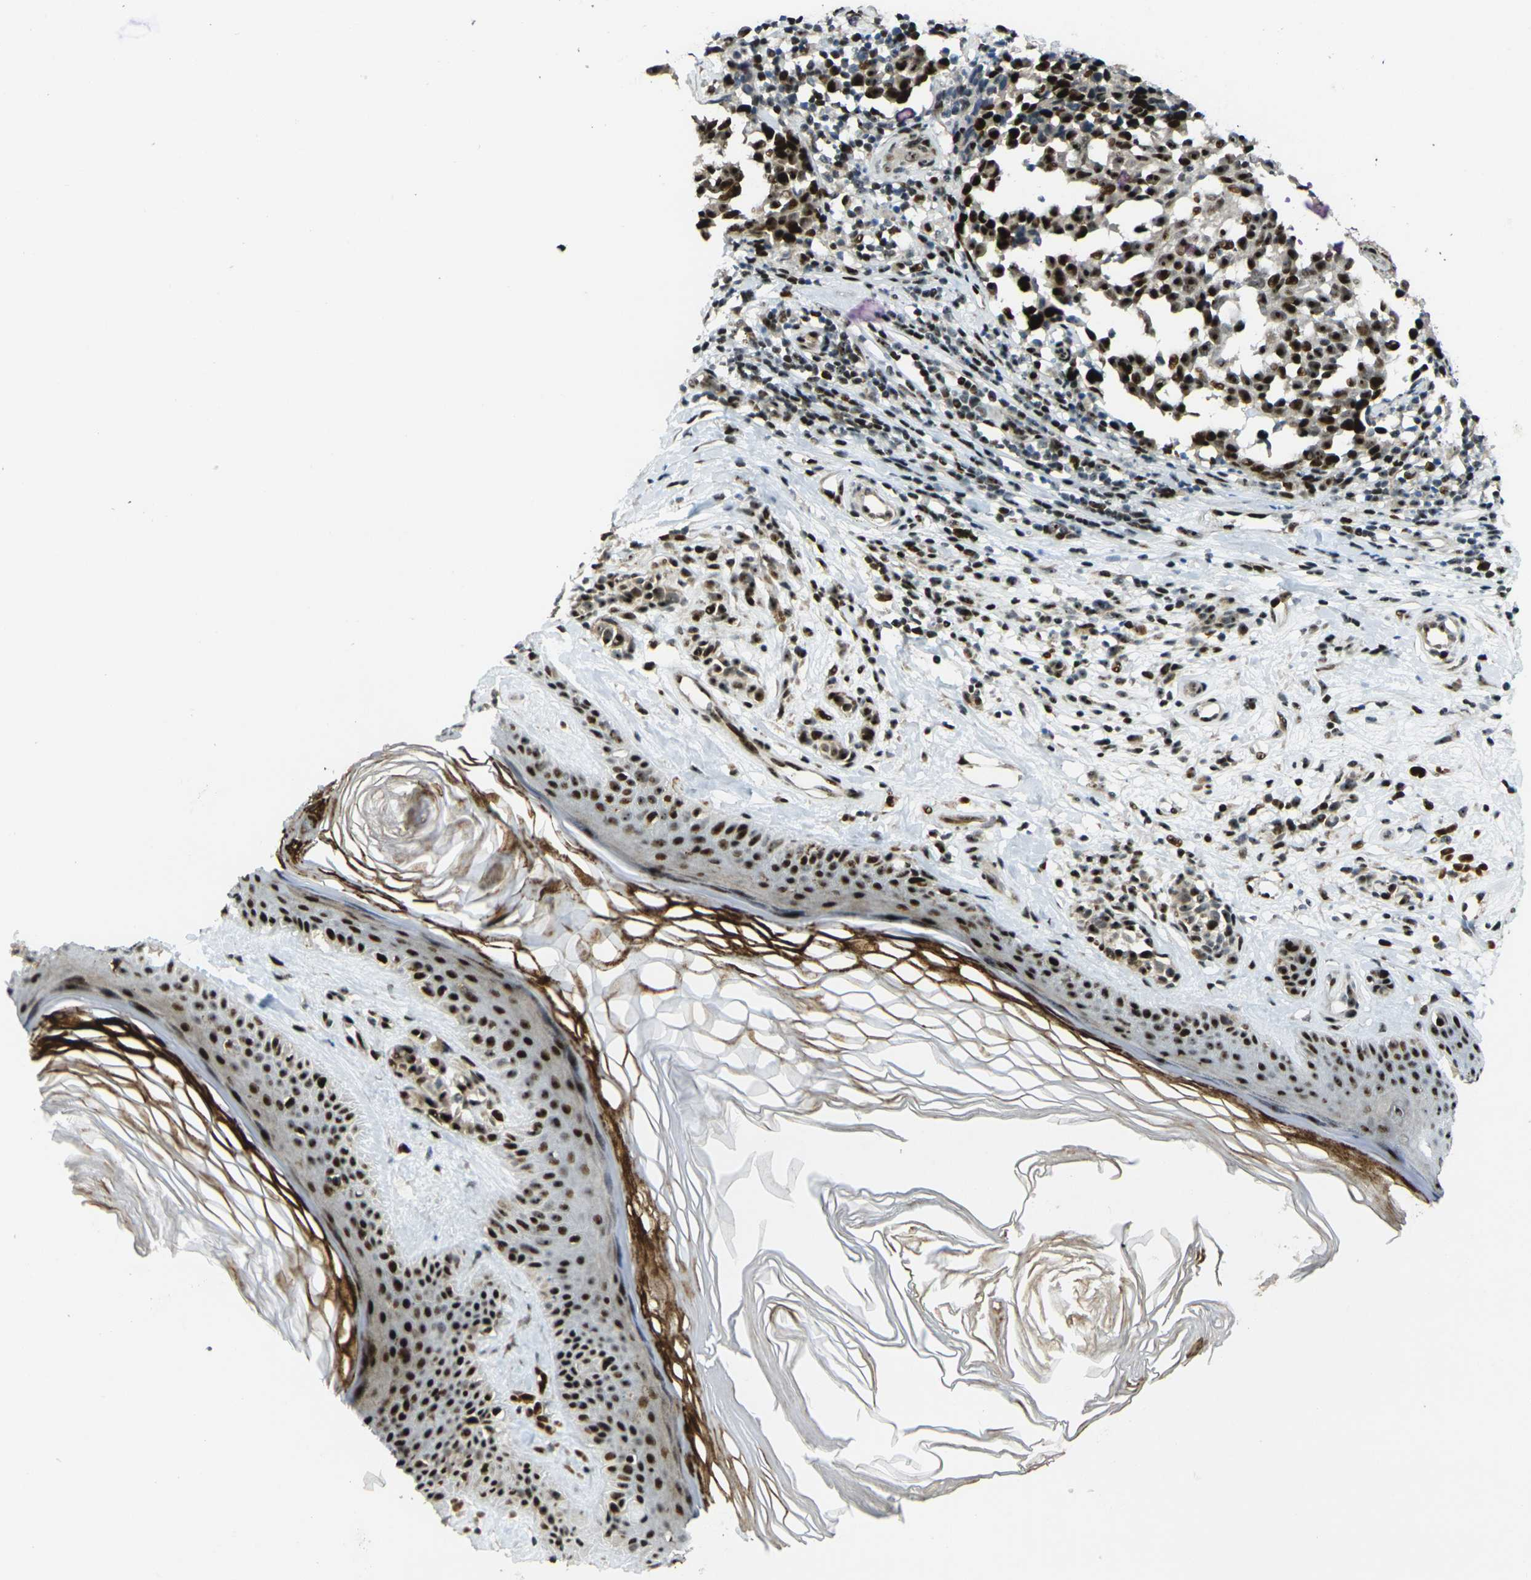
{"staining": {"intensity": "strong", "quantity": ">75%", "location": "nuclear"}, "tissue": "melanoma", "cell_type": "Tumor cells", "image_type": "cancer", "snomed": [{"axis": "morphology", "description": "Malignant melanoma, NOS"}, {"axis": "topography", "description": "Skin"}], "caption": "This is an image of immunohistochemistry staining of melanoma, which shows strong positivity in the nuclear of tumor cells.", "gene": "UBE2C", "patient": {"sex": "female", "age": 64}}